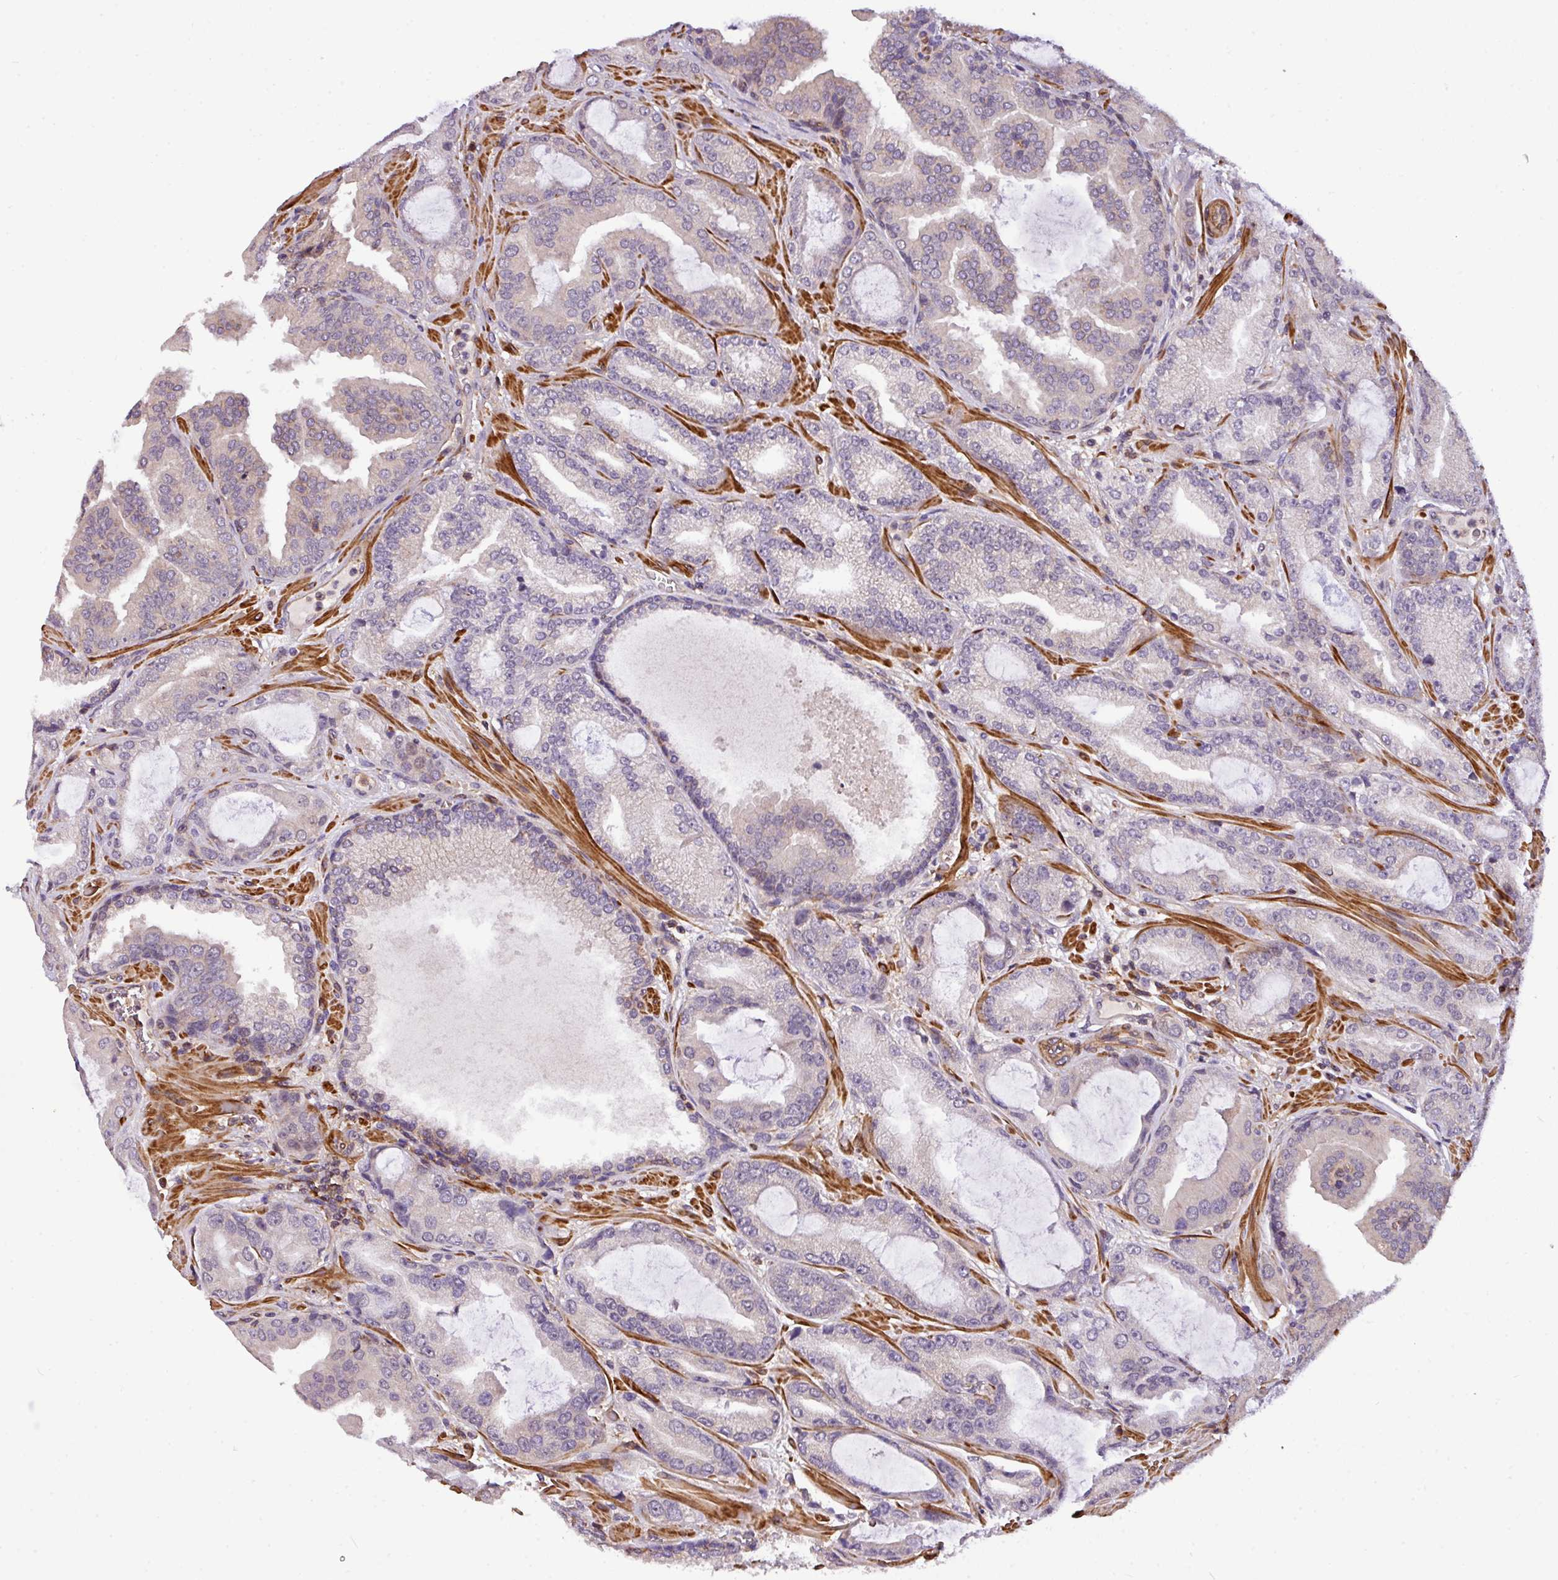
{"staining": {"intensity": "negative", "quantity": "none", "location": "none"}, "tissue": "prostate cancer", "cell_type": "Tumor cells", "image_type": "cancer", "snomed": [{"axis": "morphology", "description": "Adenocarcinoma, High grade"}, {"axis": "topography", "description": "Prostate"}], "caption": "High power microscopy micrograph of an immunohistochemistry (IHC) image of prostate cancer (adenocarcinoma (high-grade)), revealing no significant expression in tumor cells.", "gene": "CASS4", "patient": {"sex": "male", "age": 68}}